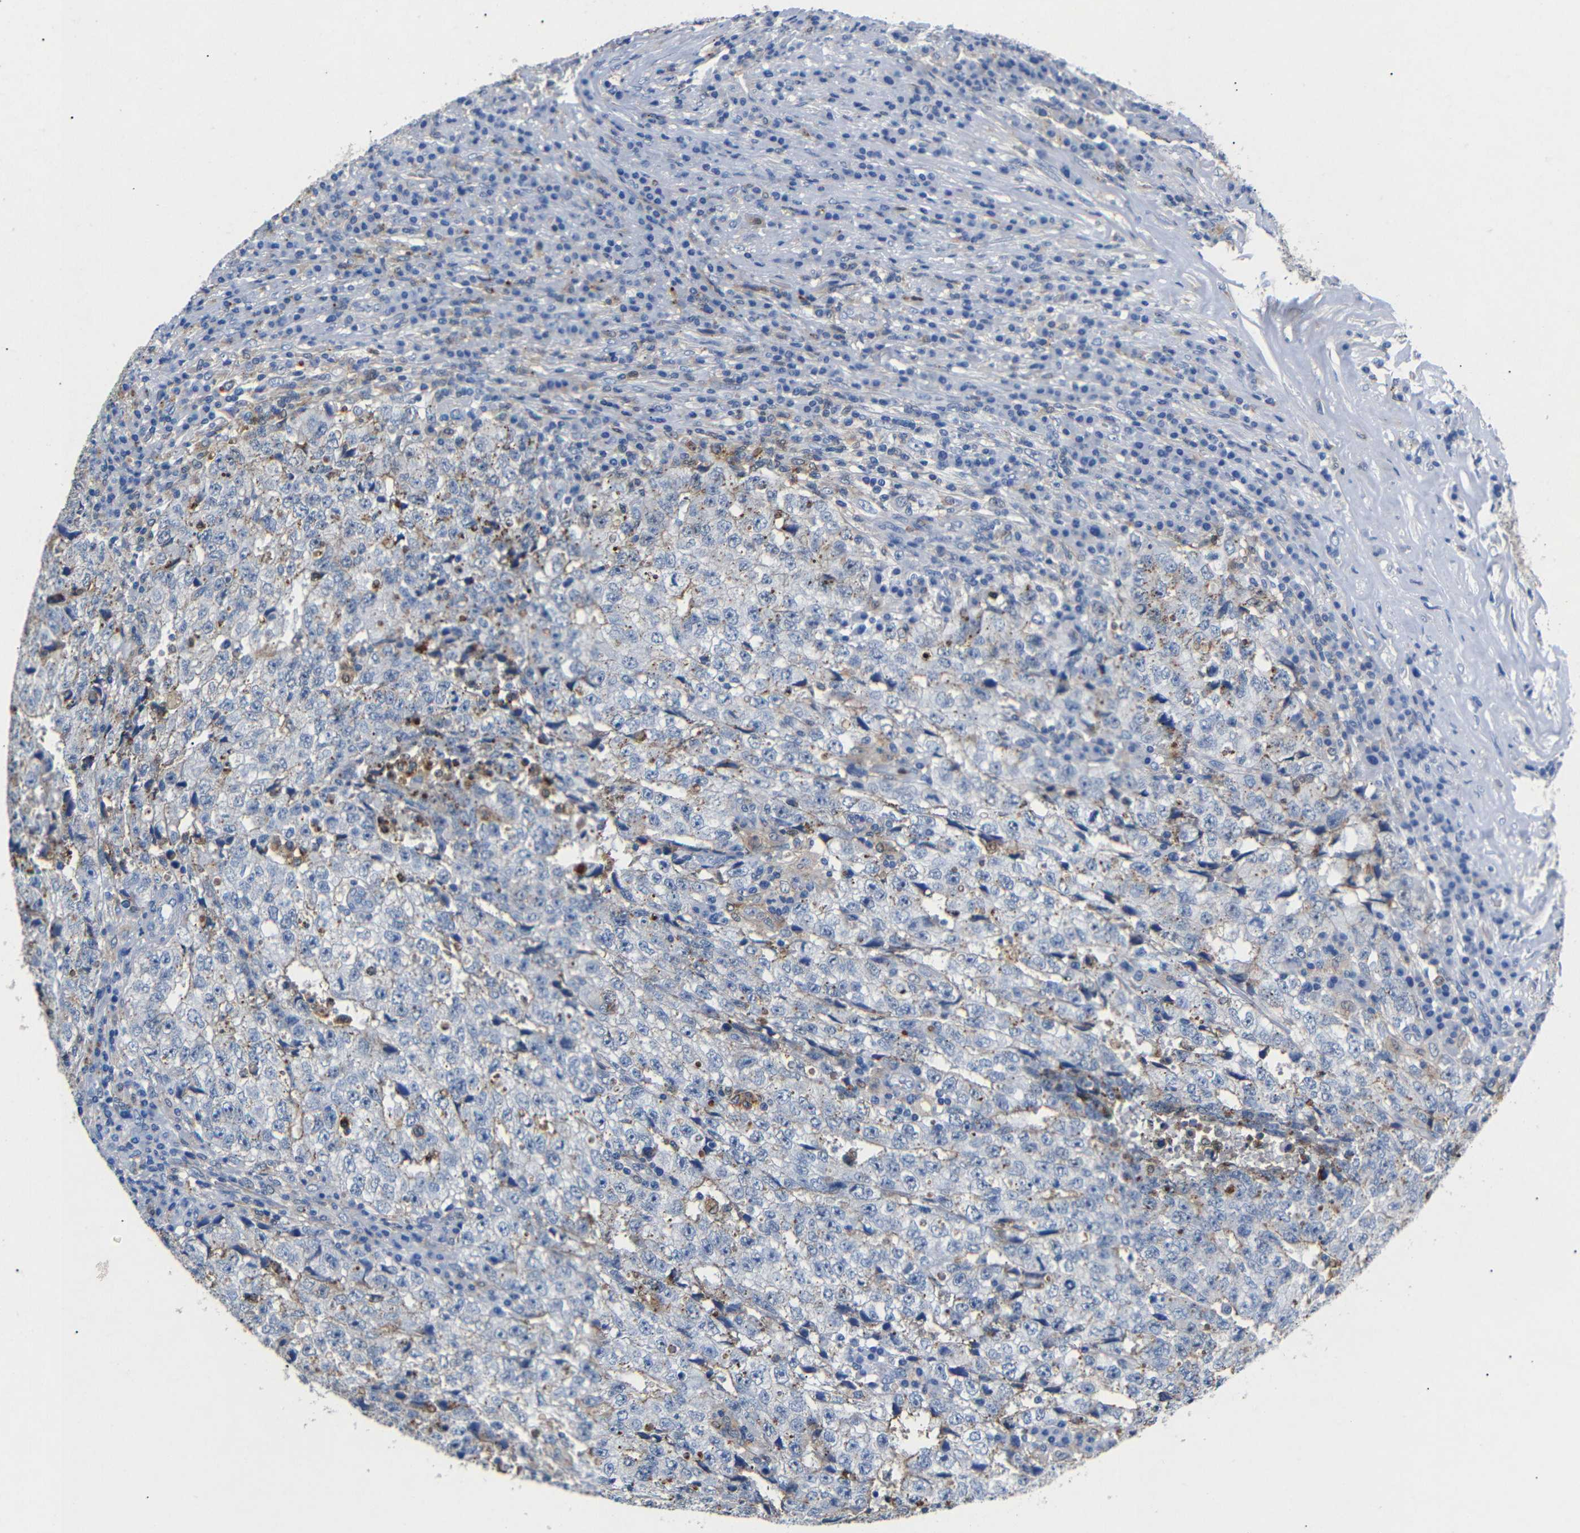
{"staining": {"intensity": "moderate", "quantity": "<25%", "location": "cytoplasmic/membranous"}, "tissue": "testis cancer", "cell_type": "Tumor cells", "image_type": "cancer", "snomed": [{"axis": "morphology", "description": "Necrosis, NOS"}, {"axis": "morphology", "description": "Carcinoma, Embryonal, NOS"}, {"axis": "topography", "description": "Testis"}], "caption": "Protein expression analysis of human testis embryonal carcinoma reveals moderate cytoplasmic/membranous positivity in about <25% of tumor cells.", "gene": "SDCBP", "patient": {"sex": "male", "age": 19}}